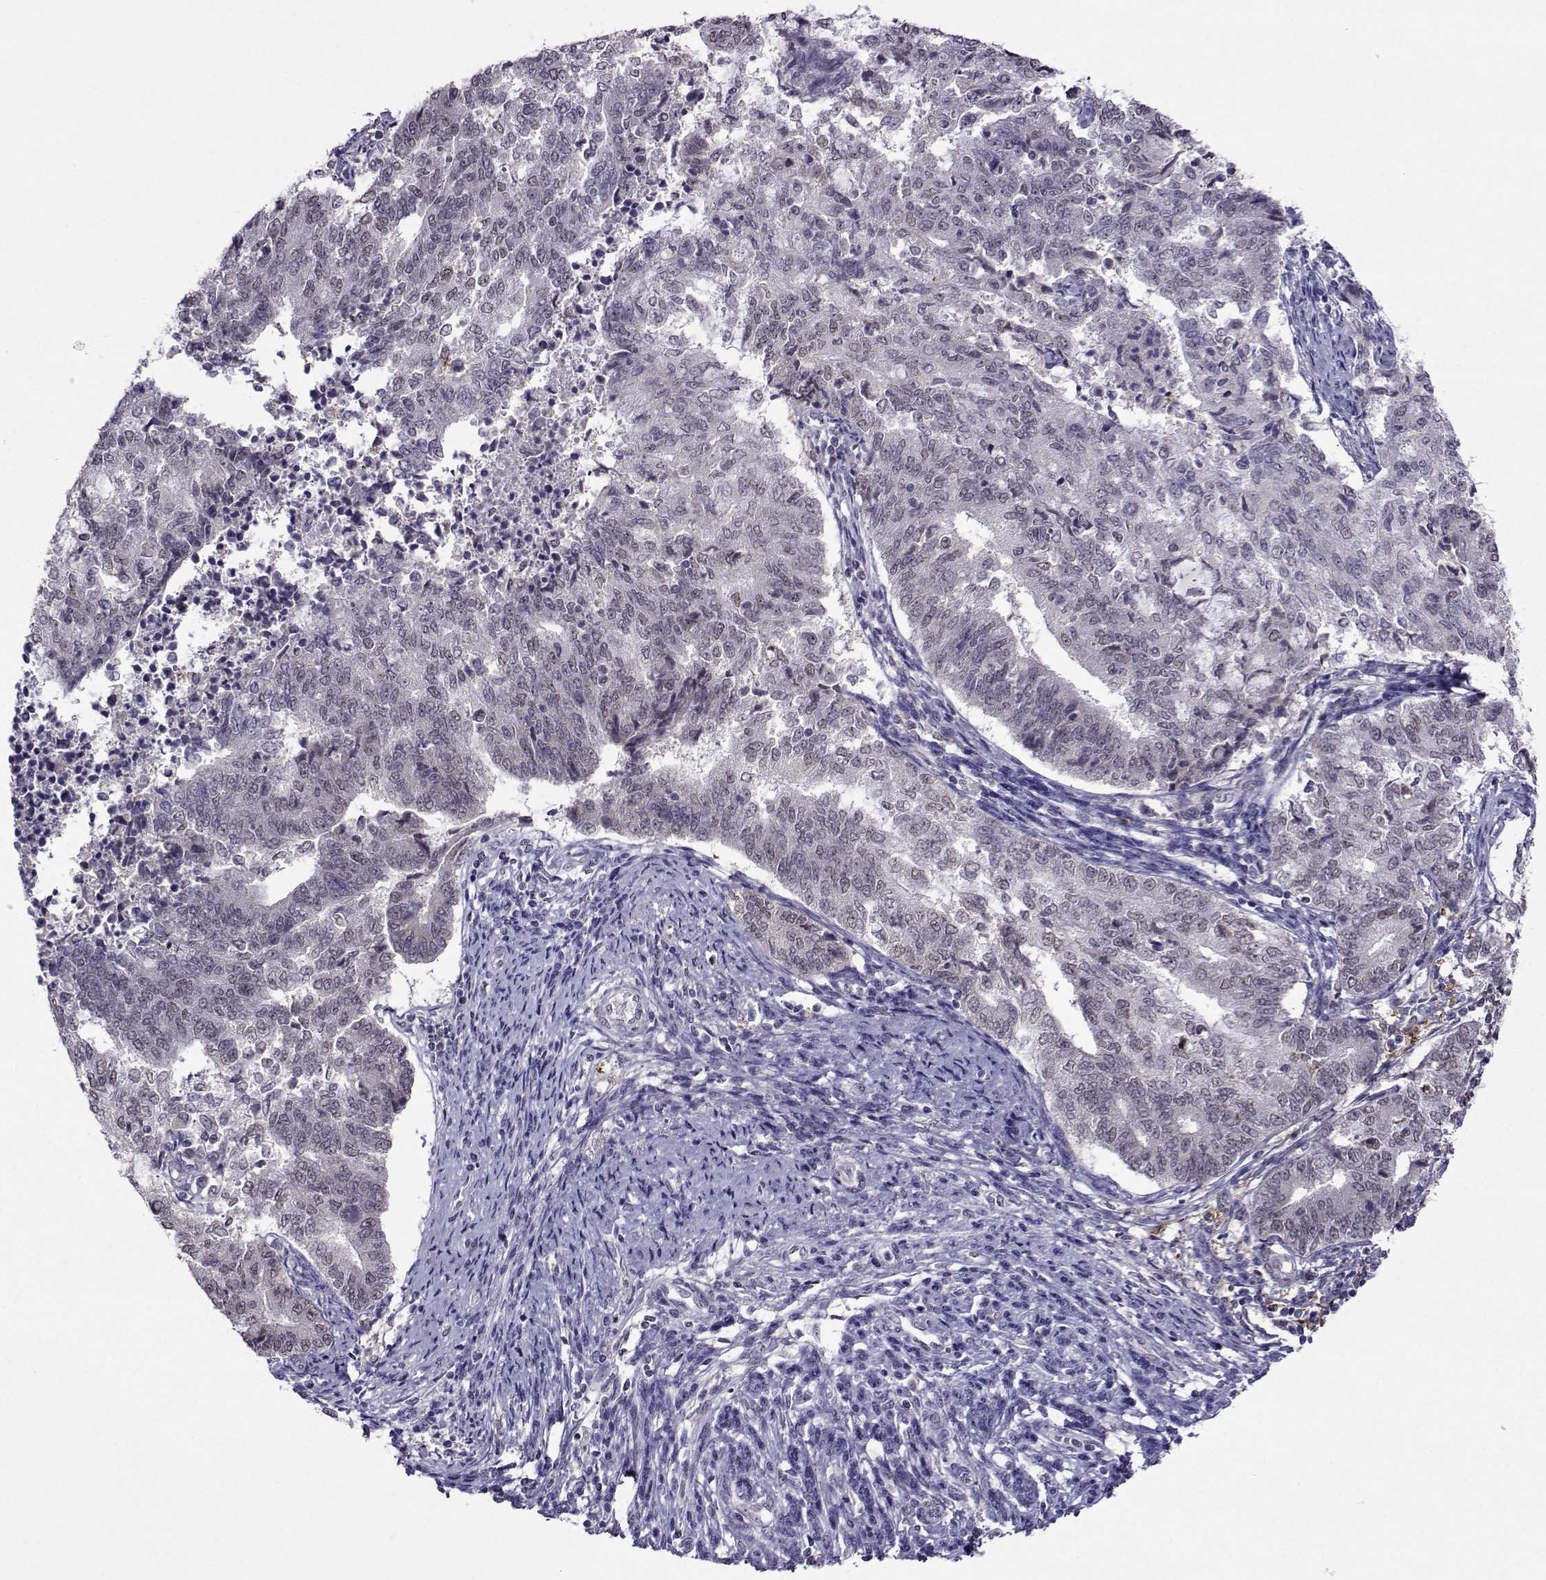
{"staining": {"intensity": "negative", "quantity": "none", "location": "none"}, "tissue": "endometrial cancer", "cell_type": "Tumor cells", "image_type": "cancer", "snomed": [{"axis": "morphology", "description": "Adenocarcinoma, NOS"}, {"axis": "topography", "description": "Endometrium"}], "caption": "DAB immunohistochemical staining of adenocarcinoma (endometrial) displays no significant expression in tumor cells. The staining is performed using DAB (3,3'-diaminobenzidine) brown chromogen with nuclei counter-stained in using hematoxylin.", "gene": "DDX20", "patient": {"sex": "female", "age": 65}}